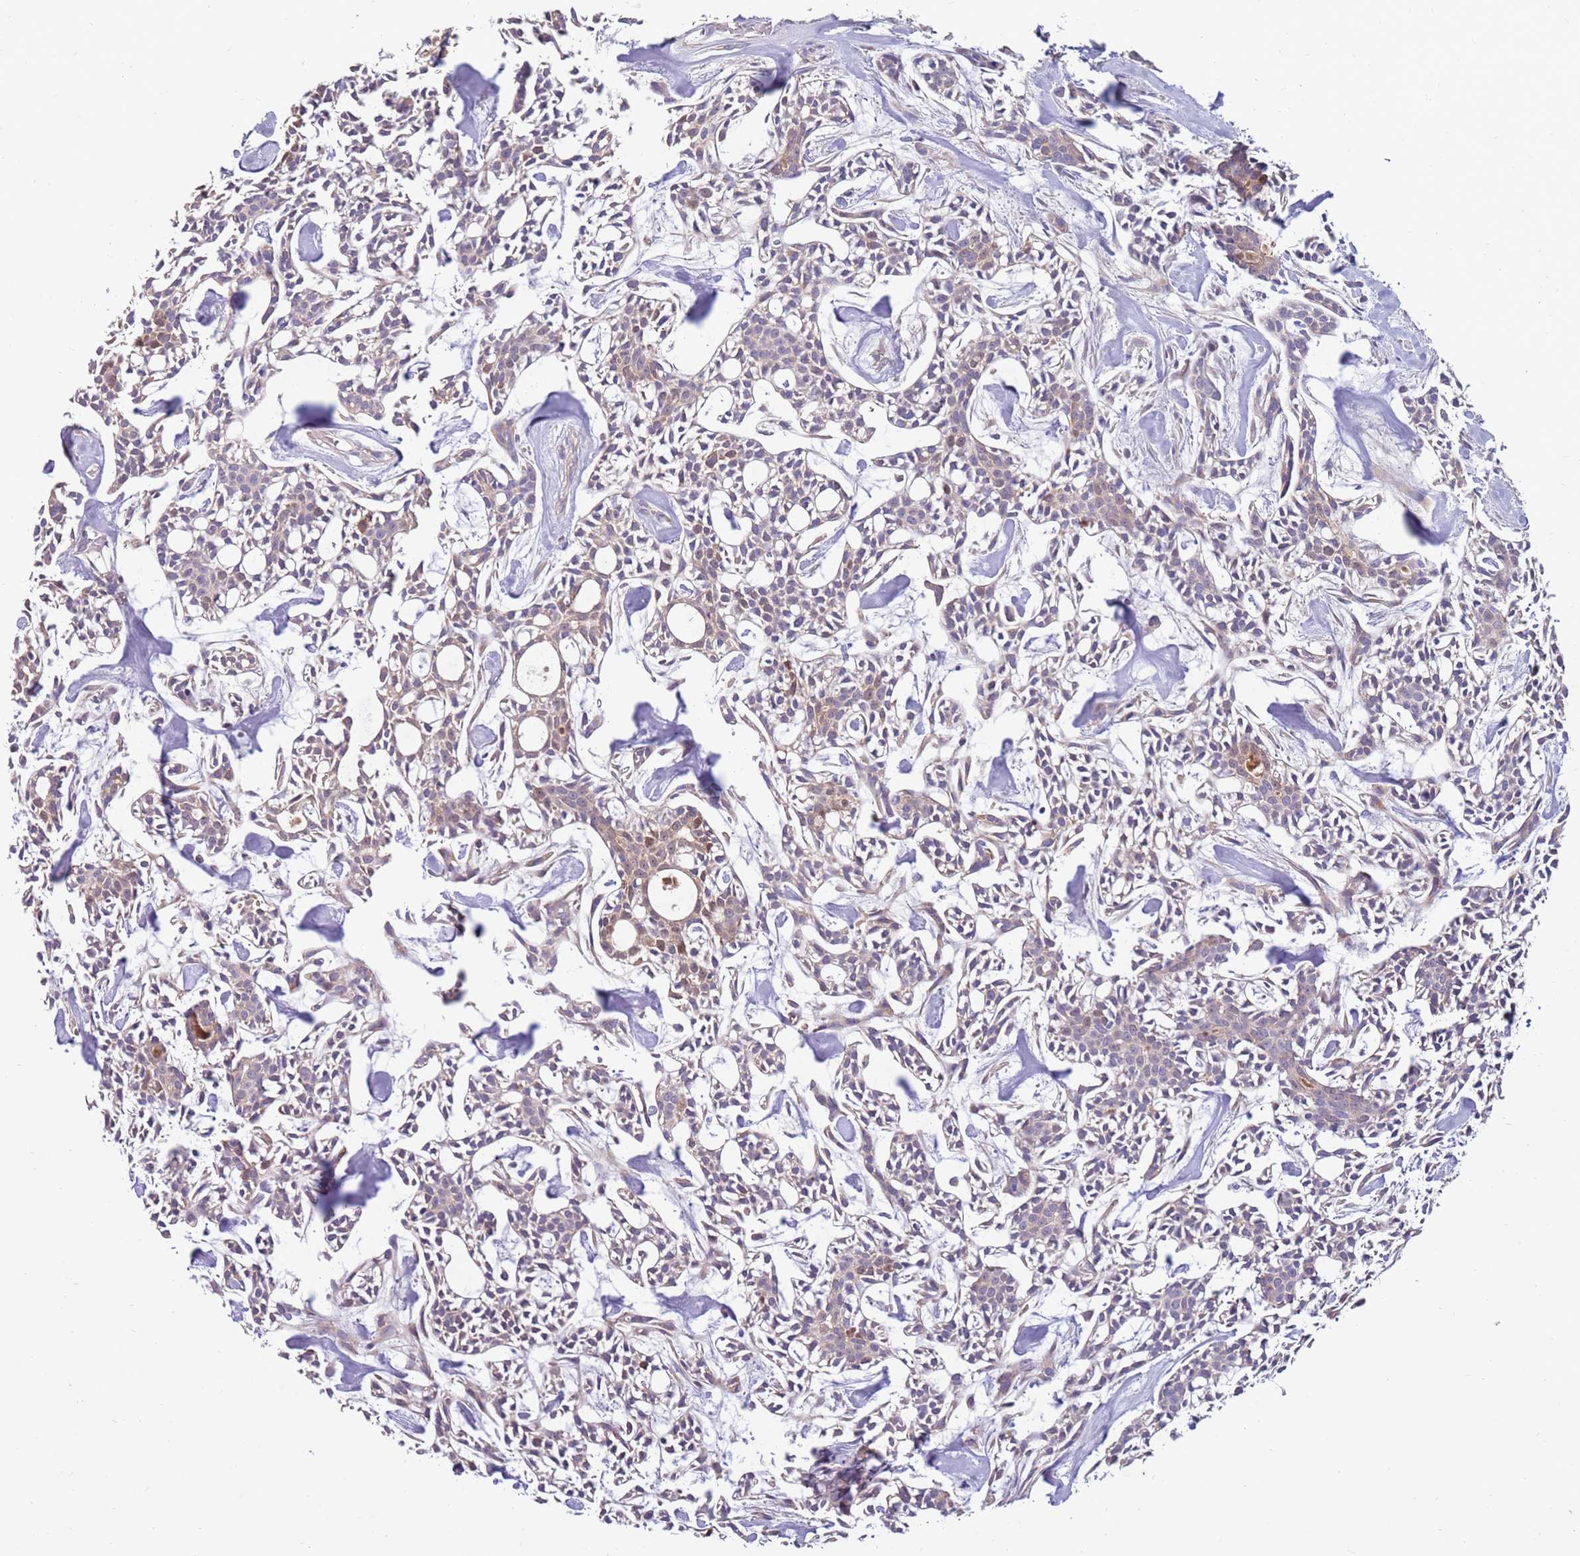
{"staining": {"intensity": "weak", "quantity": "25%-75%", "location": "cytoplasmic/membranous"}, "tissue": "head and neck cancer", "cell_type": "Tumor cells", "image_type": "cancer", "snomed": [{"axis": "morphology", "description": "Adenocarcinoma, NOS"}, {"axis": "topography", "description": "Salivary gland"}, {"axis": "topography", "description": "Head-Neck"}], "caption": "About 25%-75% of tumor cells in human adenocarcinoma (head and neck) show weak cytoplasmic/membranous protein positivity as visualized by brown immunohistochemical staining.", "gene": "SLC44A4", "patient": {"sex": "male", "age": 55}}